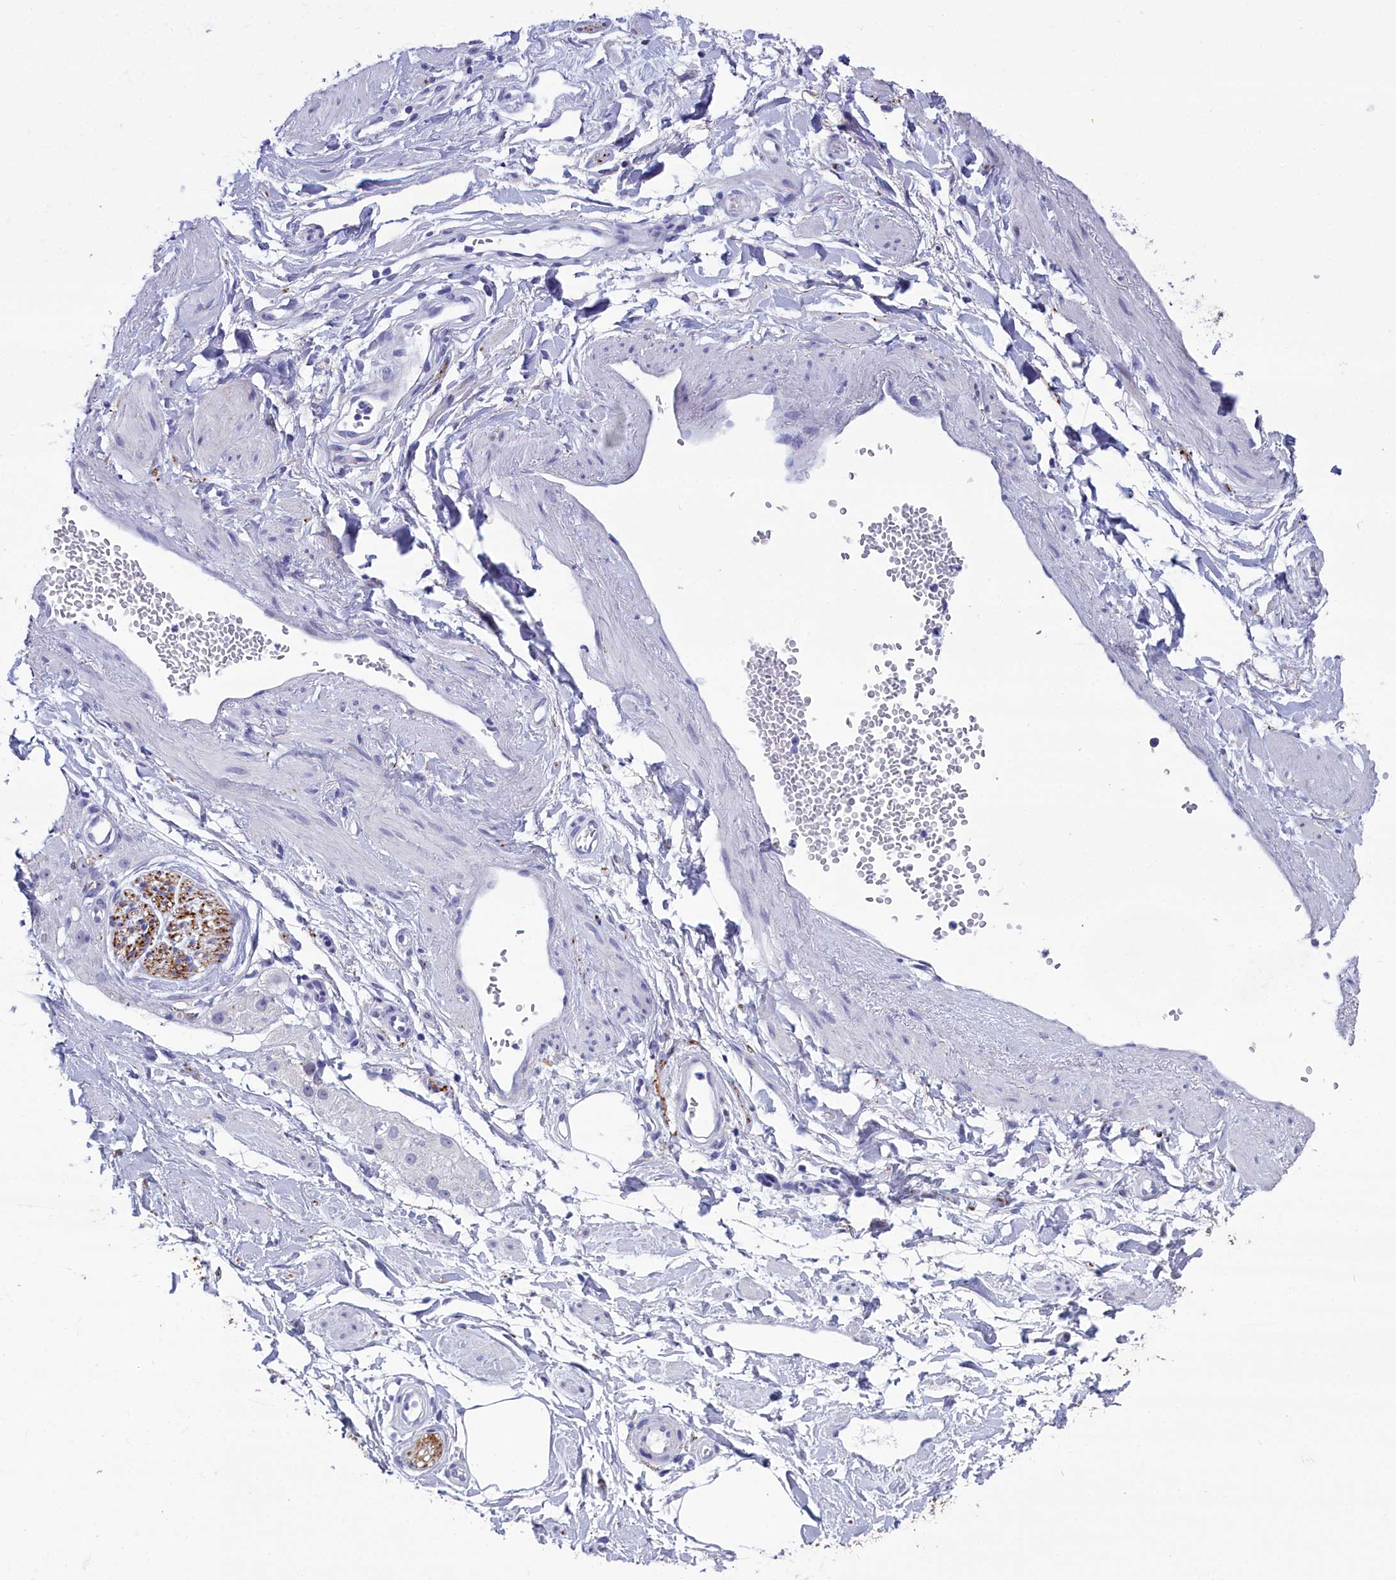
{"staining": {"intensity": "negative", "quantity": "none", "location": "none"}, "tissue": "adipose tissue", "cell_type": "Adipocytes", "image_type": "normal", "snomed": [{"axis": "morphology", "description": "Normal tissue, NOS"}, {"axis": "topography", "description": "Soft tissue"}, {"axis": "topography", "description": "Adipose tissue"}, {"axis": "topography", "description": "Vascular tissue"}, {"axis": "topography", "description": "Peripheral nerve tissue"}], "caption": "This is a micrograph of immunohistochemistry staining of normal adipose tissue, which shows no positivity in adipocytes.", "gene": "MAP6", "patient": {"sex": "male", "age": 74}}